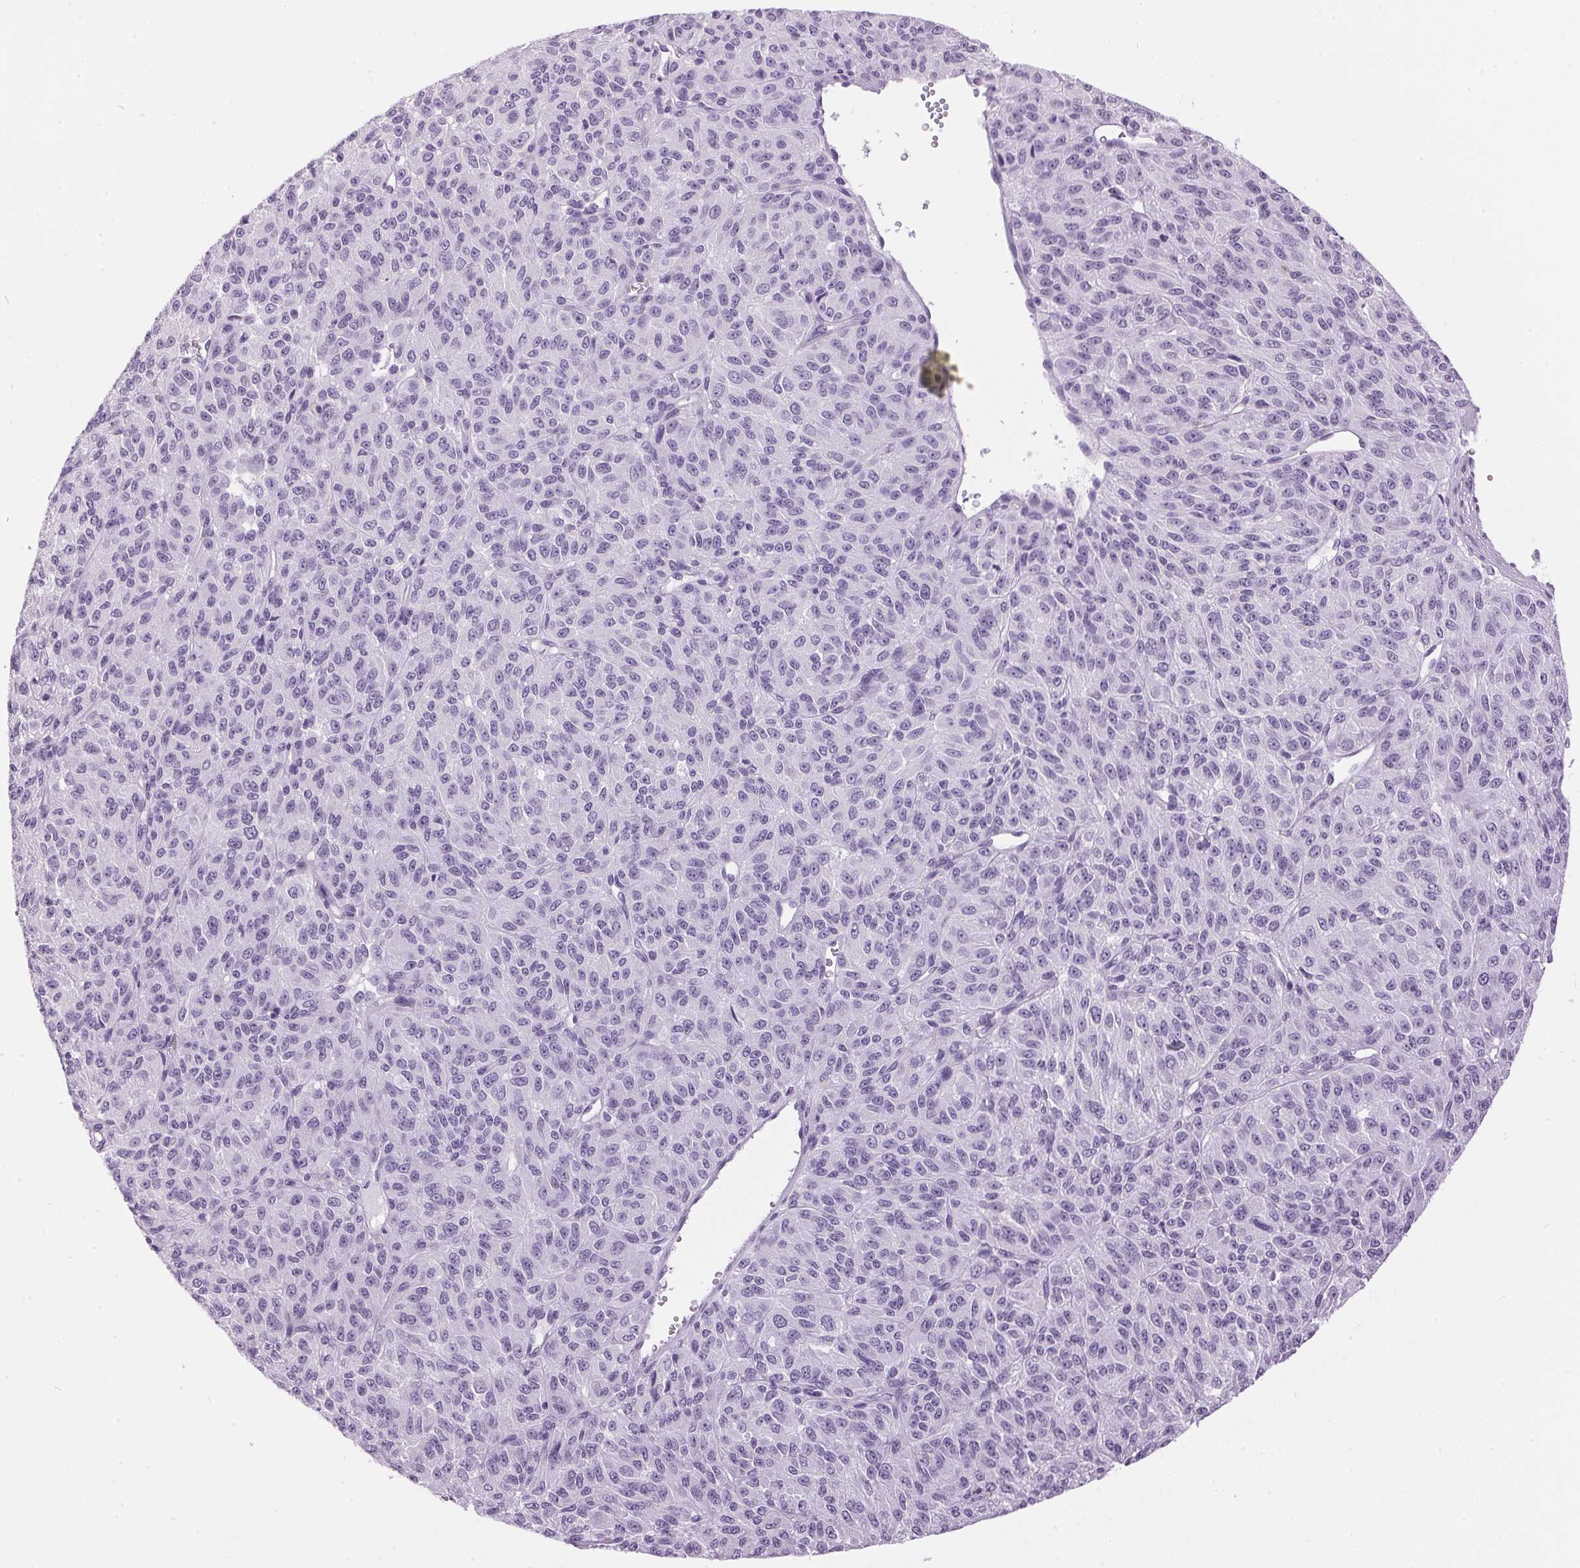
{"staining": {"intensity": "negative", "quantity": "none", "location": "none"}, "tissue": "melanoma", "cell_type": "Tumor cells", "image_type": "cancer", "snomed": [{"axis": "morphology", "description": "Malignant melanoma, Metastatic site"}, {"axis": "topography", "description": "Brain"}], "caption": "Protein analysis of melanoma shows no significant staining in tumor cells.", "gene": "SP7", "patient": {"sex": "female", "age": 56}}